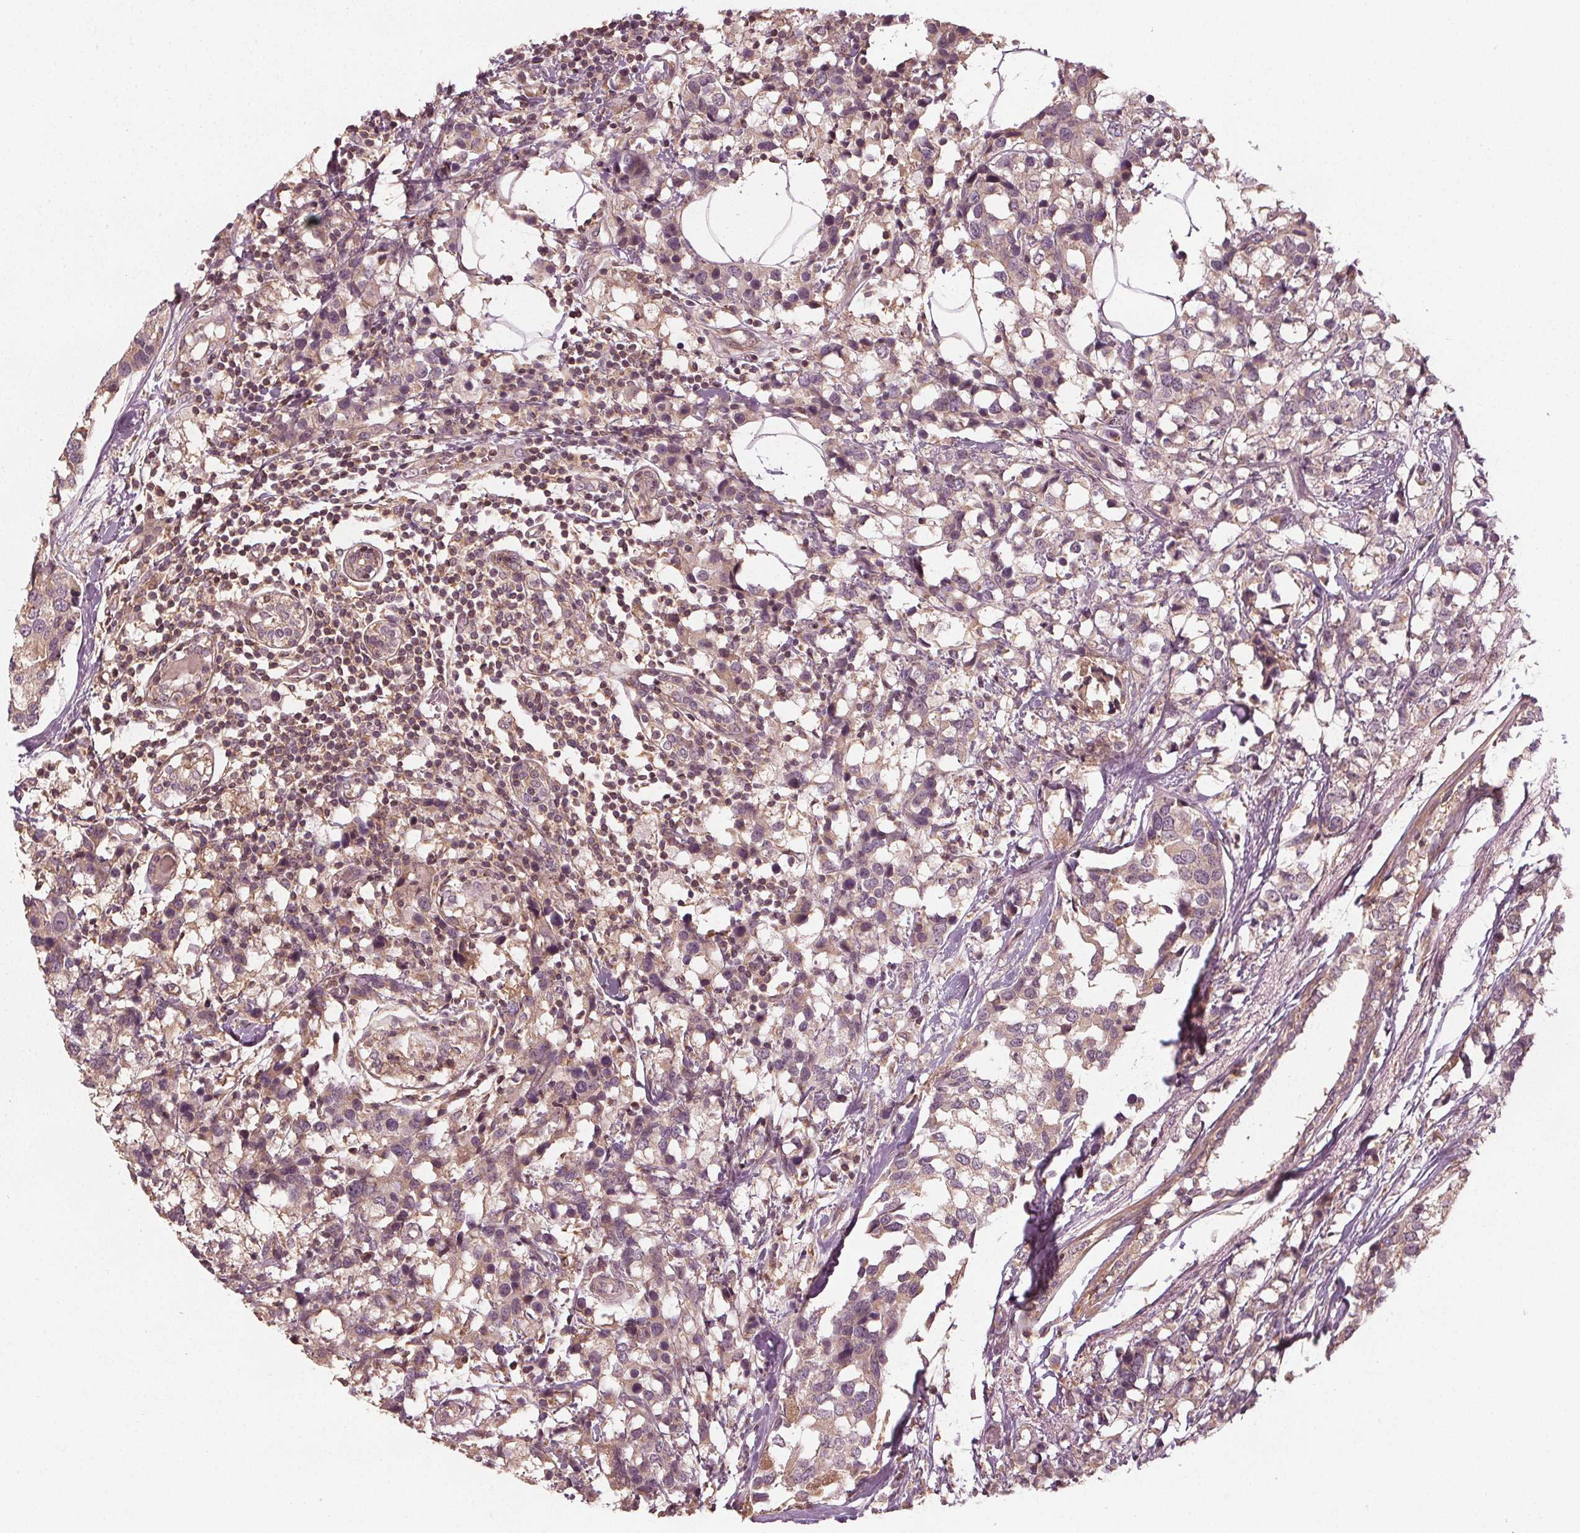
{"staining": {"intensity": "weak", "quantity": ">75%", "location": "cytoplasmic/membranous"}, "tissue": "breast cancer", "cell_type": "Tumor cells", "image_type": "cancer", "snomed": [{"axis": "morphology", "description": "Lobular carcinoma"}, {"axis": "topography", "description": "Breast"}], "caption": "The micrograph shows staining of breast lobular carcinoma, revealing weak cytoplasmic/membranous protein expression (brown color) within tumor cells.", "gene": "GNB2", "patient": {"sex": "female", "age": 59}}